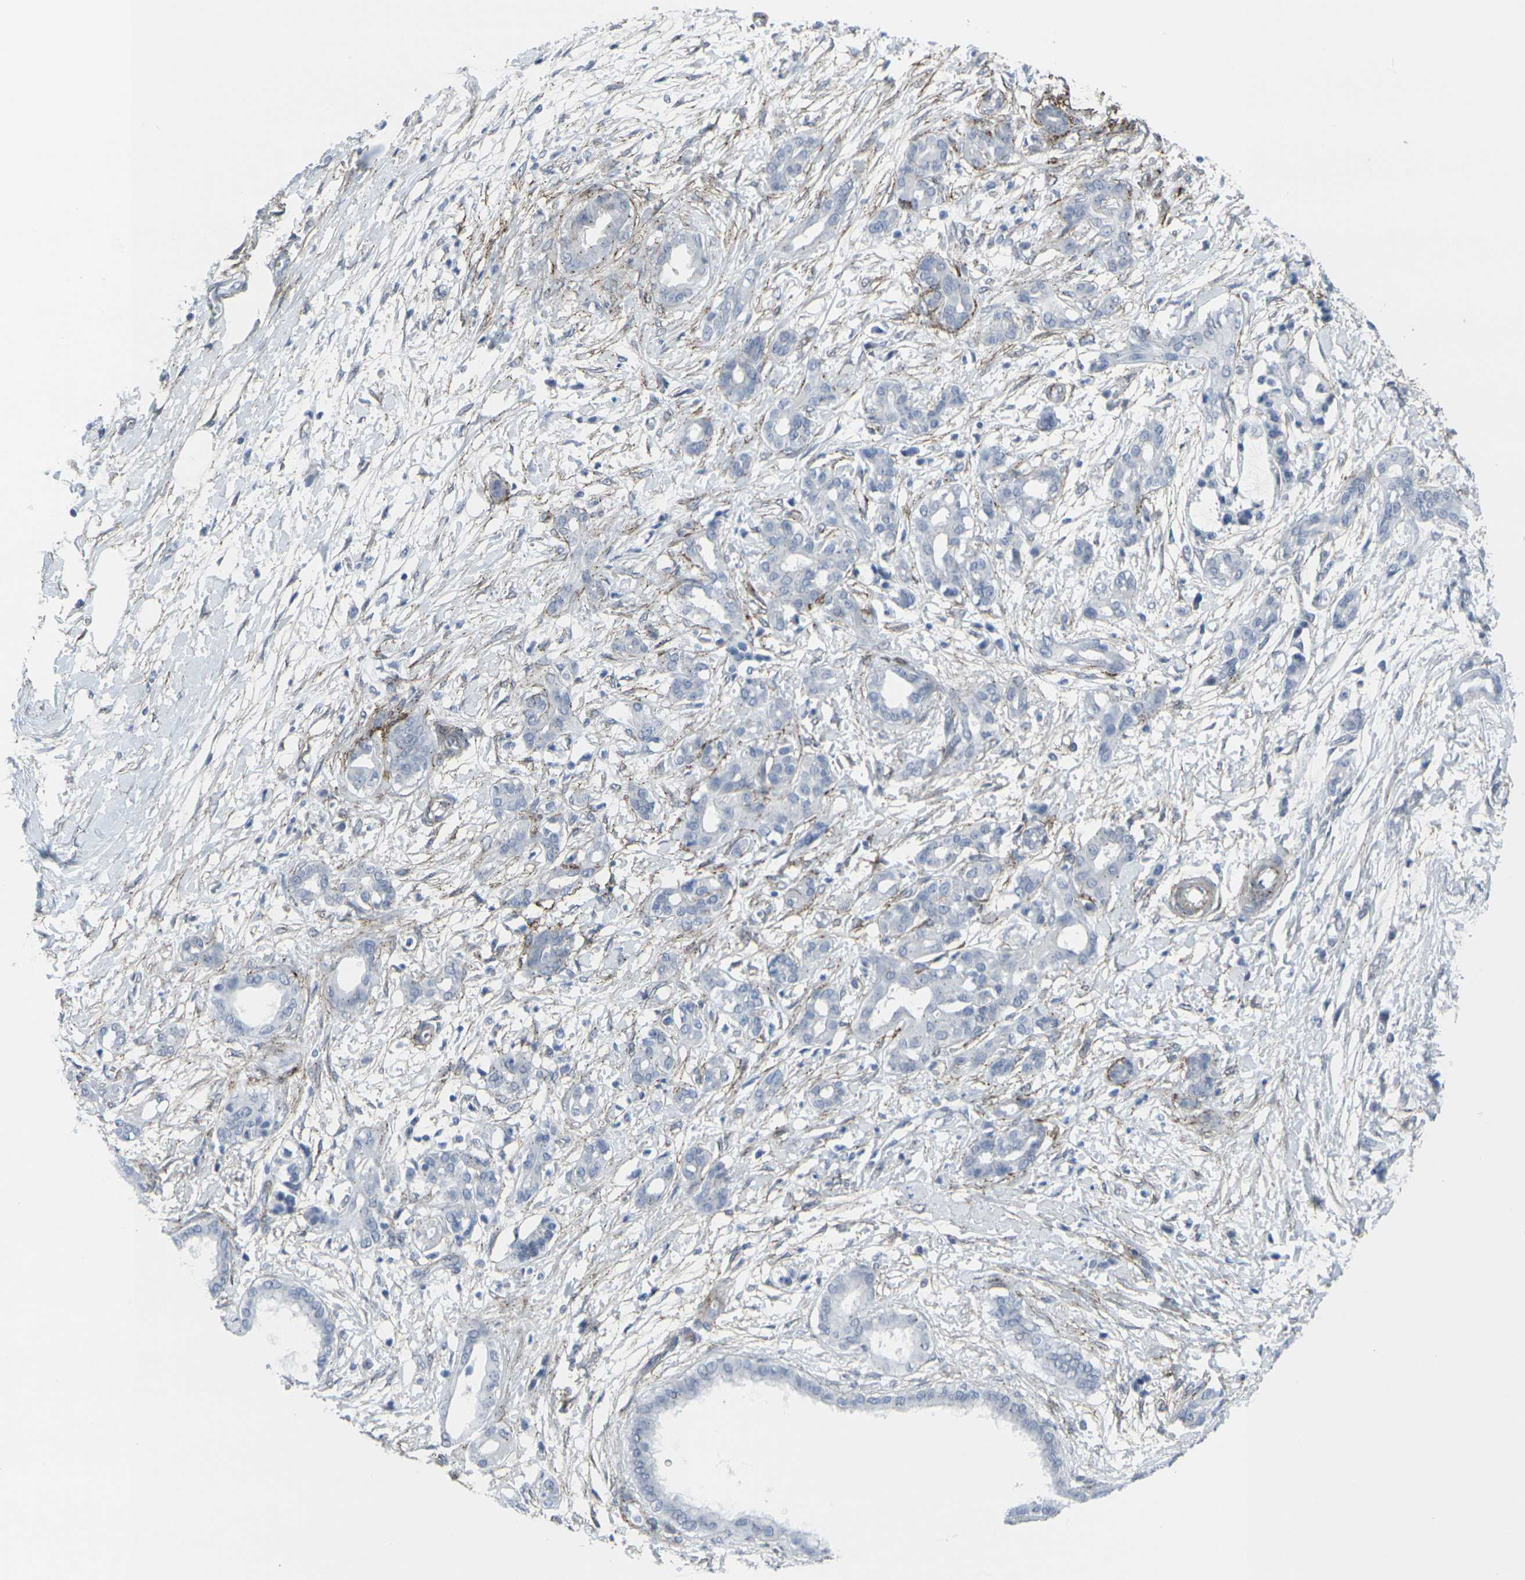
{"staining": {"intensity": "negative", "quantity": "none", "location": "none"}, "tissue": "pancreatic cancer", "cell_type": "Tumor cells", "image_type": "cancer", "snomed": [{"axis": "morphology", "description": "Adenocarcinoma, NOS"}, {"axis": "topography", "description": "Pancreas"}], "caption": "A histopathology image of human pancreatic cancer (adenocarcinoma) is negative for staining in tumor cells.", "gene": "CDH11", "patient": {"sex": "male", "age": 56}}